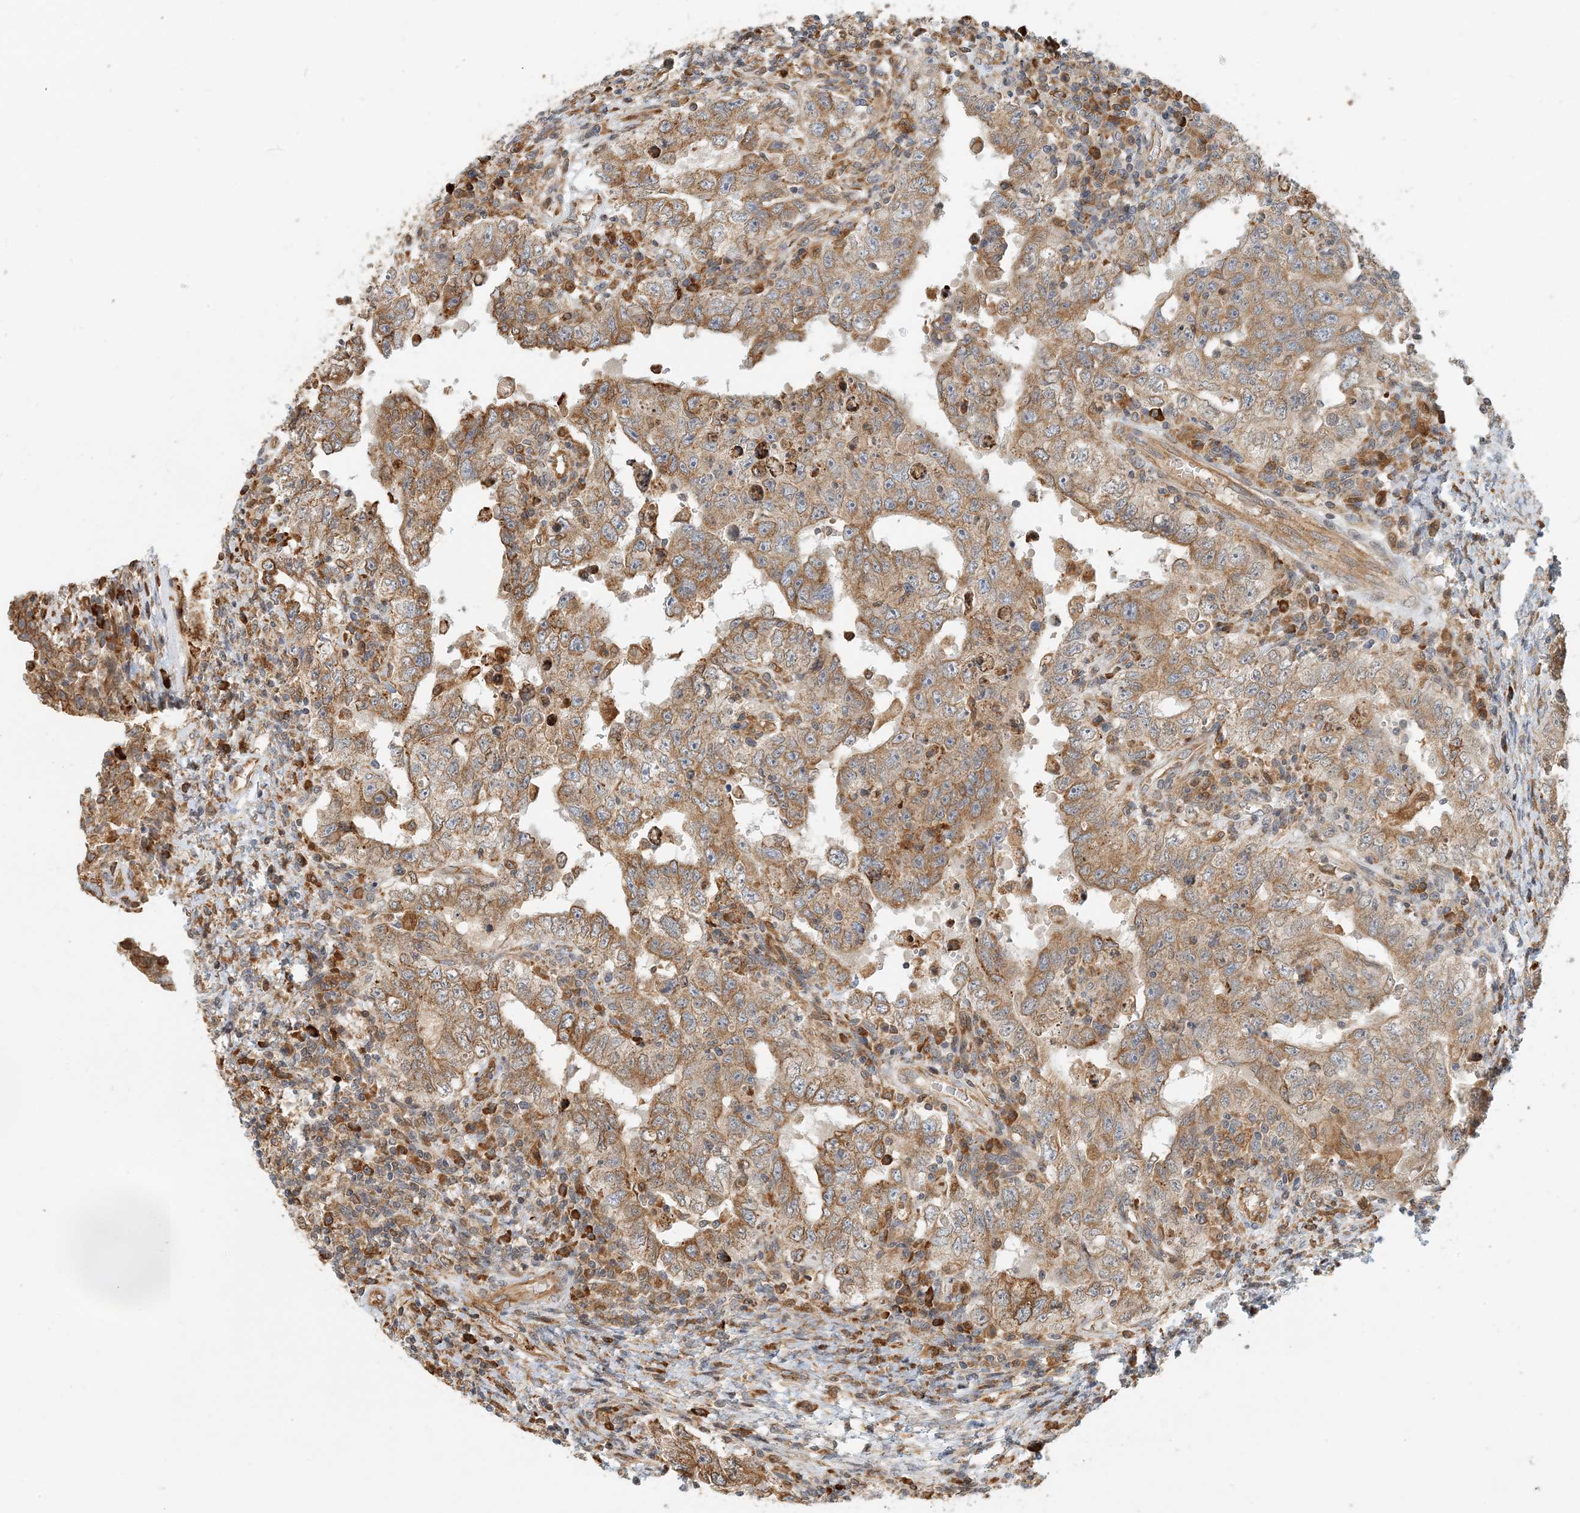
{"staining": {"intensity": "moderate", "quantity": ">75%", "location": "cytoplasmic/membranous"}, "tissue": "testis cancer", "cell_type": "Tumor cells", "image_type": "cancer", "snomed": [{"axis": "morphology", "description": "Carcinoma, Embryonal, NOS"}, {"axis": "topography", "description": "Testis"}], "caption": "IHC (DAB (3,3'-diaminobenzidine)) staining of human testis cancer (embryonal carcinoma) demonstrates moderate cytoplasmic/membranous protein staining in approximately >75% of tumor cells.", "gene": "HNMT", "patient": {"sex": "male", "age": 26}}